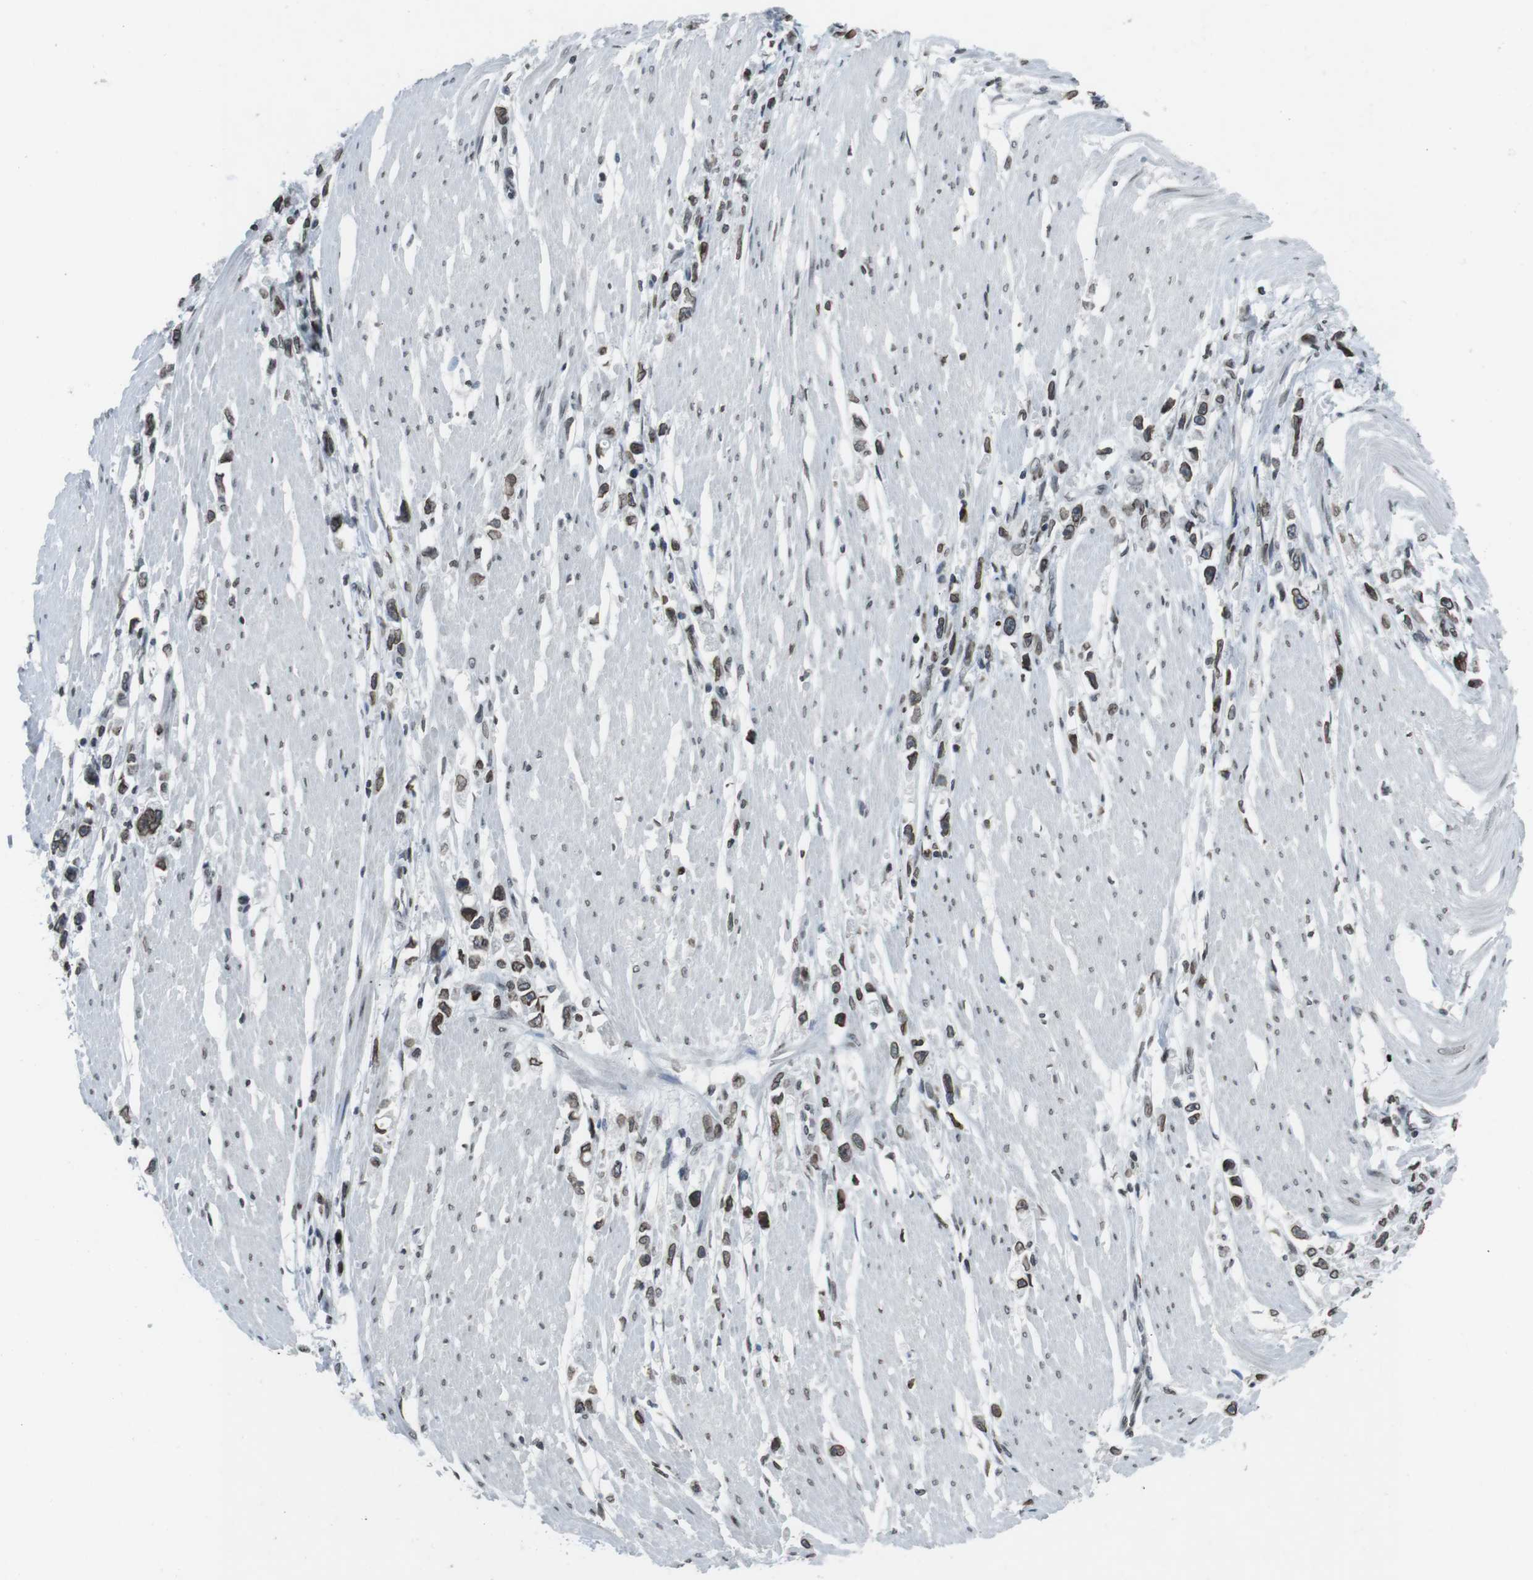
{"staining": {"intensity": "strong", "quantity": ">75%", "location": "cytoplasmic/membranous,nuclear"}, "tissue": "stomach cancer", "cell_type": "Tumor cells", "image_type": "cancer", "snomed": [{"axis": "morphology", "description": "Adenocarcinoma, NOS"}, {"axis": "topography", "description": "Stomach"}], "caption": "A brown stain highlights strong cytoplasmic/membranous and nuclear expression of a protein in human adenocarcinoma (stomach) tumor cells. (DAB (3,3'-diaminobenzidine) IHC, brown staining for protein, blue staining for nuclei).", "gene": "MAD1L1", "patient": {"sex": "female", "age": 59}}